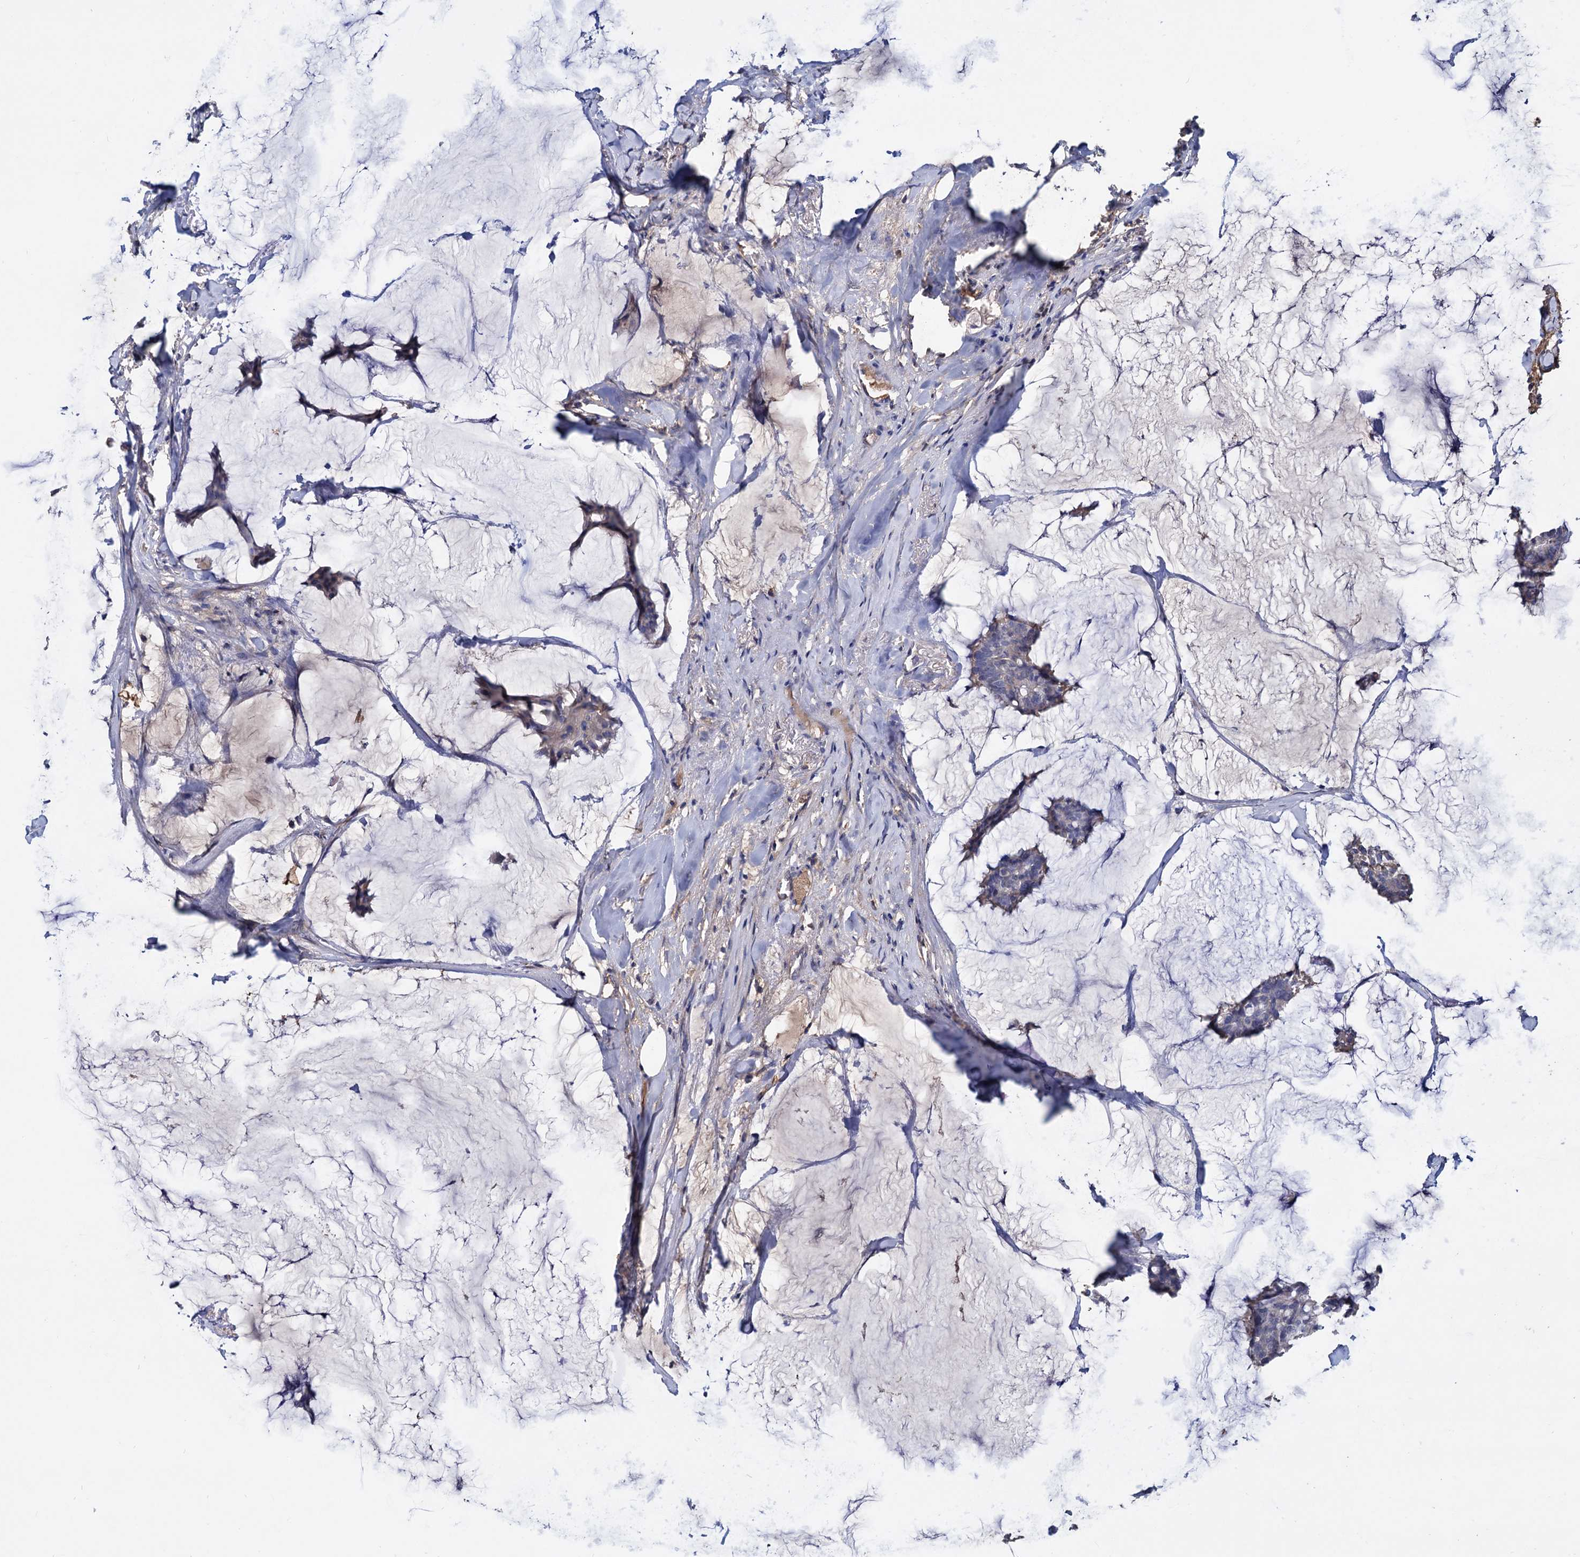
{"staining": {"intensity": "negative", "quantity": "none", "location": "none"}, "tissue": "breast cancer", "cell_type": "Tumor cells", "image_type": "cancer", "snomed": [{"axis": "morphology", "description": "Duct carcinoma"}, {"axis": "topography", "description": "Breast"}], "caption": "The immunohistochemistry histopathology image has no significant expression in tumor cells of breast cancer tissue.", "gene": "NPAS4", "patient": {"sex": "female", "age": 93}}